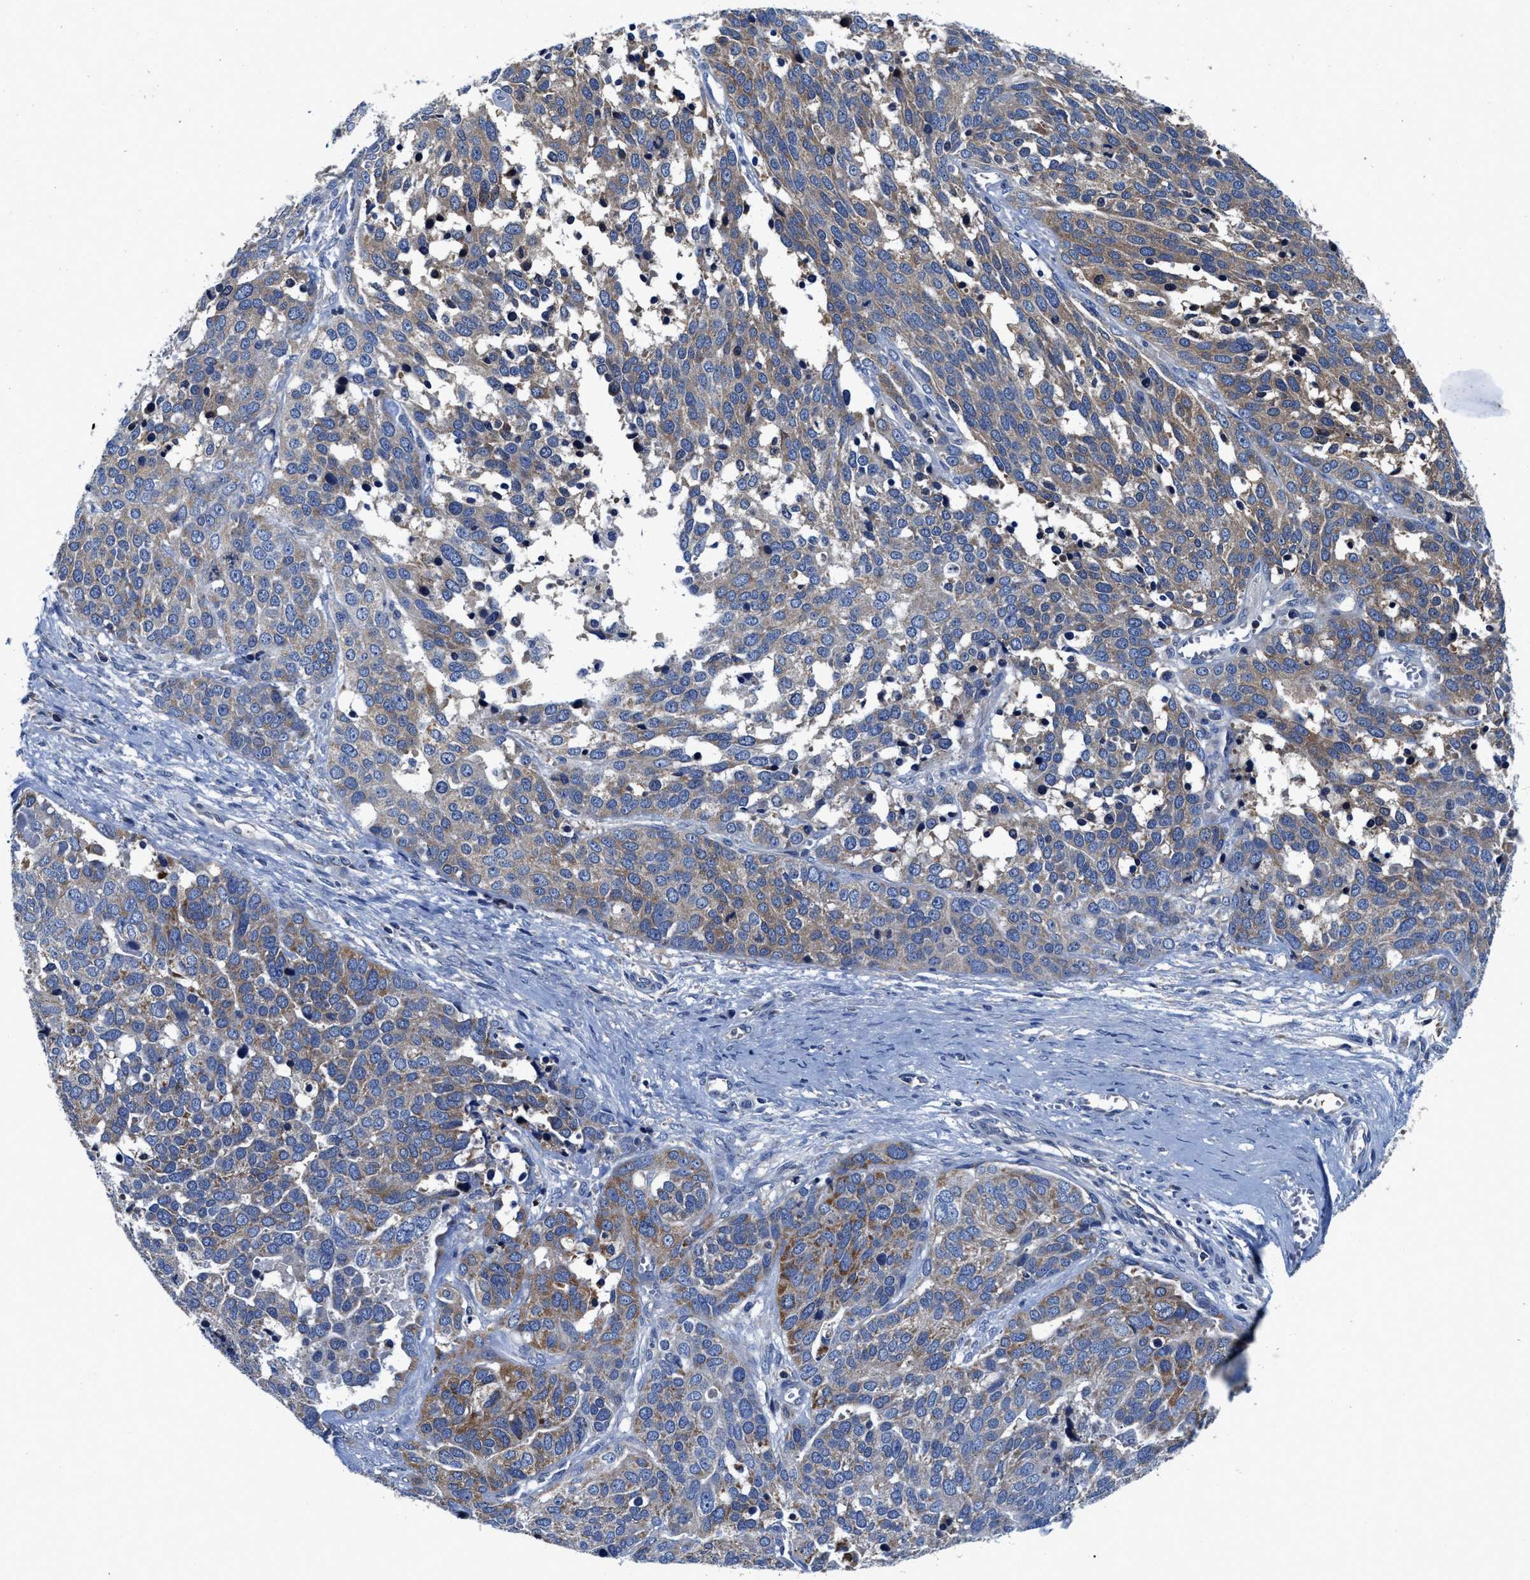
{"staining": {"intensity": "moderate", "quantity": ">75%", "location": "cytoplasmic/membranous"}, "tissue": "ovarian cancer", "cell_type": "Tumor cells", "image_type": "cancer", "snomed": [{"axis": "morphology", "description": "Cystadenocarcinoma, serous, NOS"}, {"axis": "topography", "description": "Ovary"}], "caption": "This micrograph reveals immunohistochemistry staining of human ovarian cancer (serous cystadenocarcinoma), with medium moderate cytoplasmic/membranous positivity in approximately >75% of tumor cells.", "gene": "PHLPP1", "patient": {"sex": "female", "age": 44}}